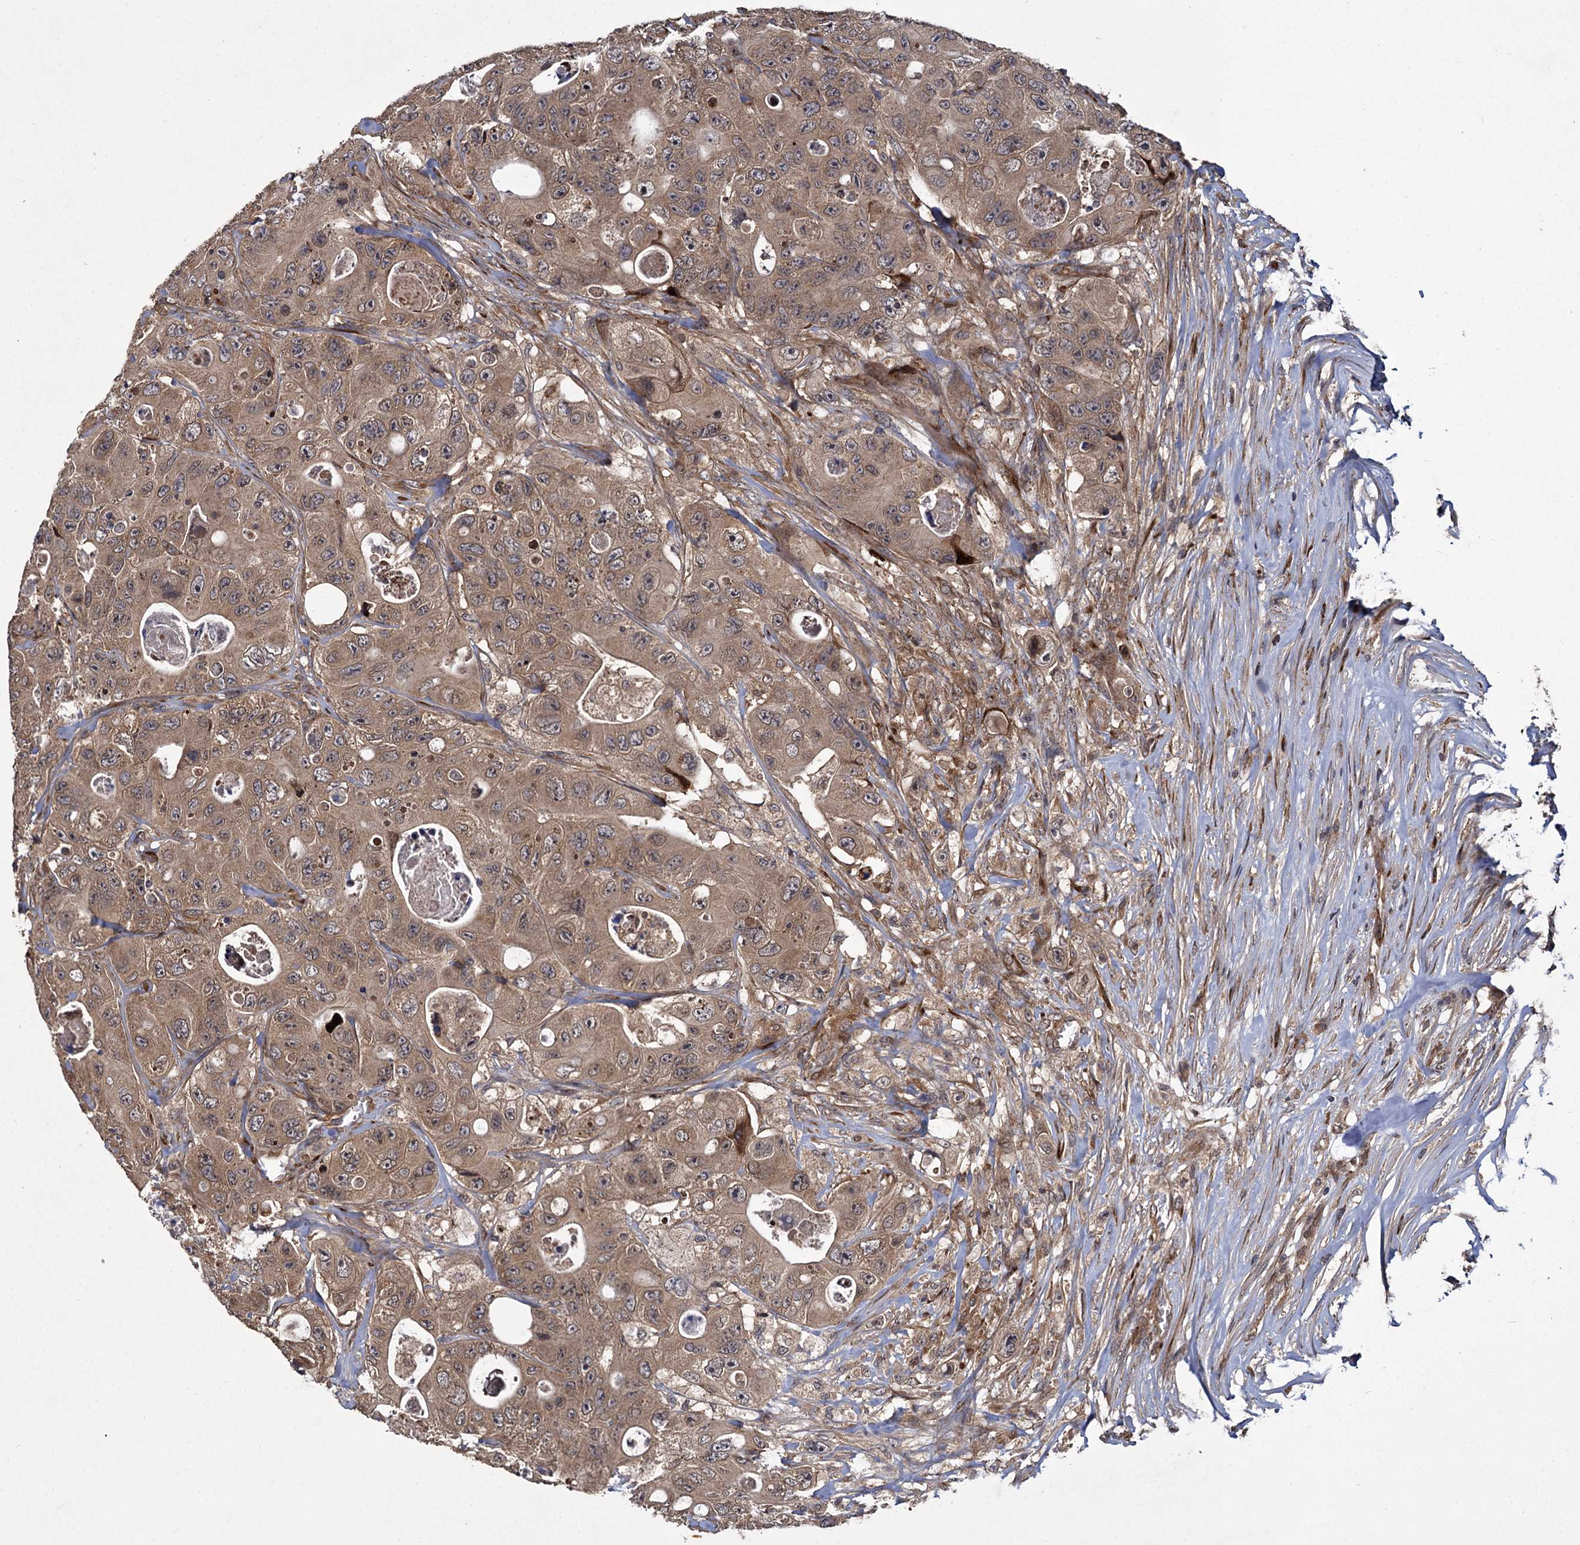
{"staining": {"intensity": "moderate", "quantity": ">75%", "location": "cytoplasmic/membranous"}, "tissue": "colorectal cancer", "cell_type": "Tumor cells", "image_type": "cancer", "snomed": [{"axis": "morphology", "description": "Adenocarcinoma, NOS"}, {"axis": "topography", "description": "Colon"}], "caption": "A brown stain highlights moderate cytoplasmic/membranous positivity of a protein in human colorectal cancer tumor cells.", "gene": "INPPL1", "patient": {"sex": "female", "age": 46}}